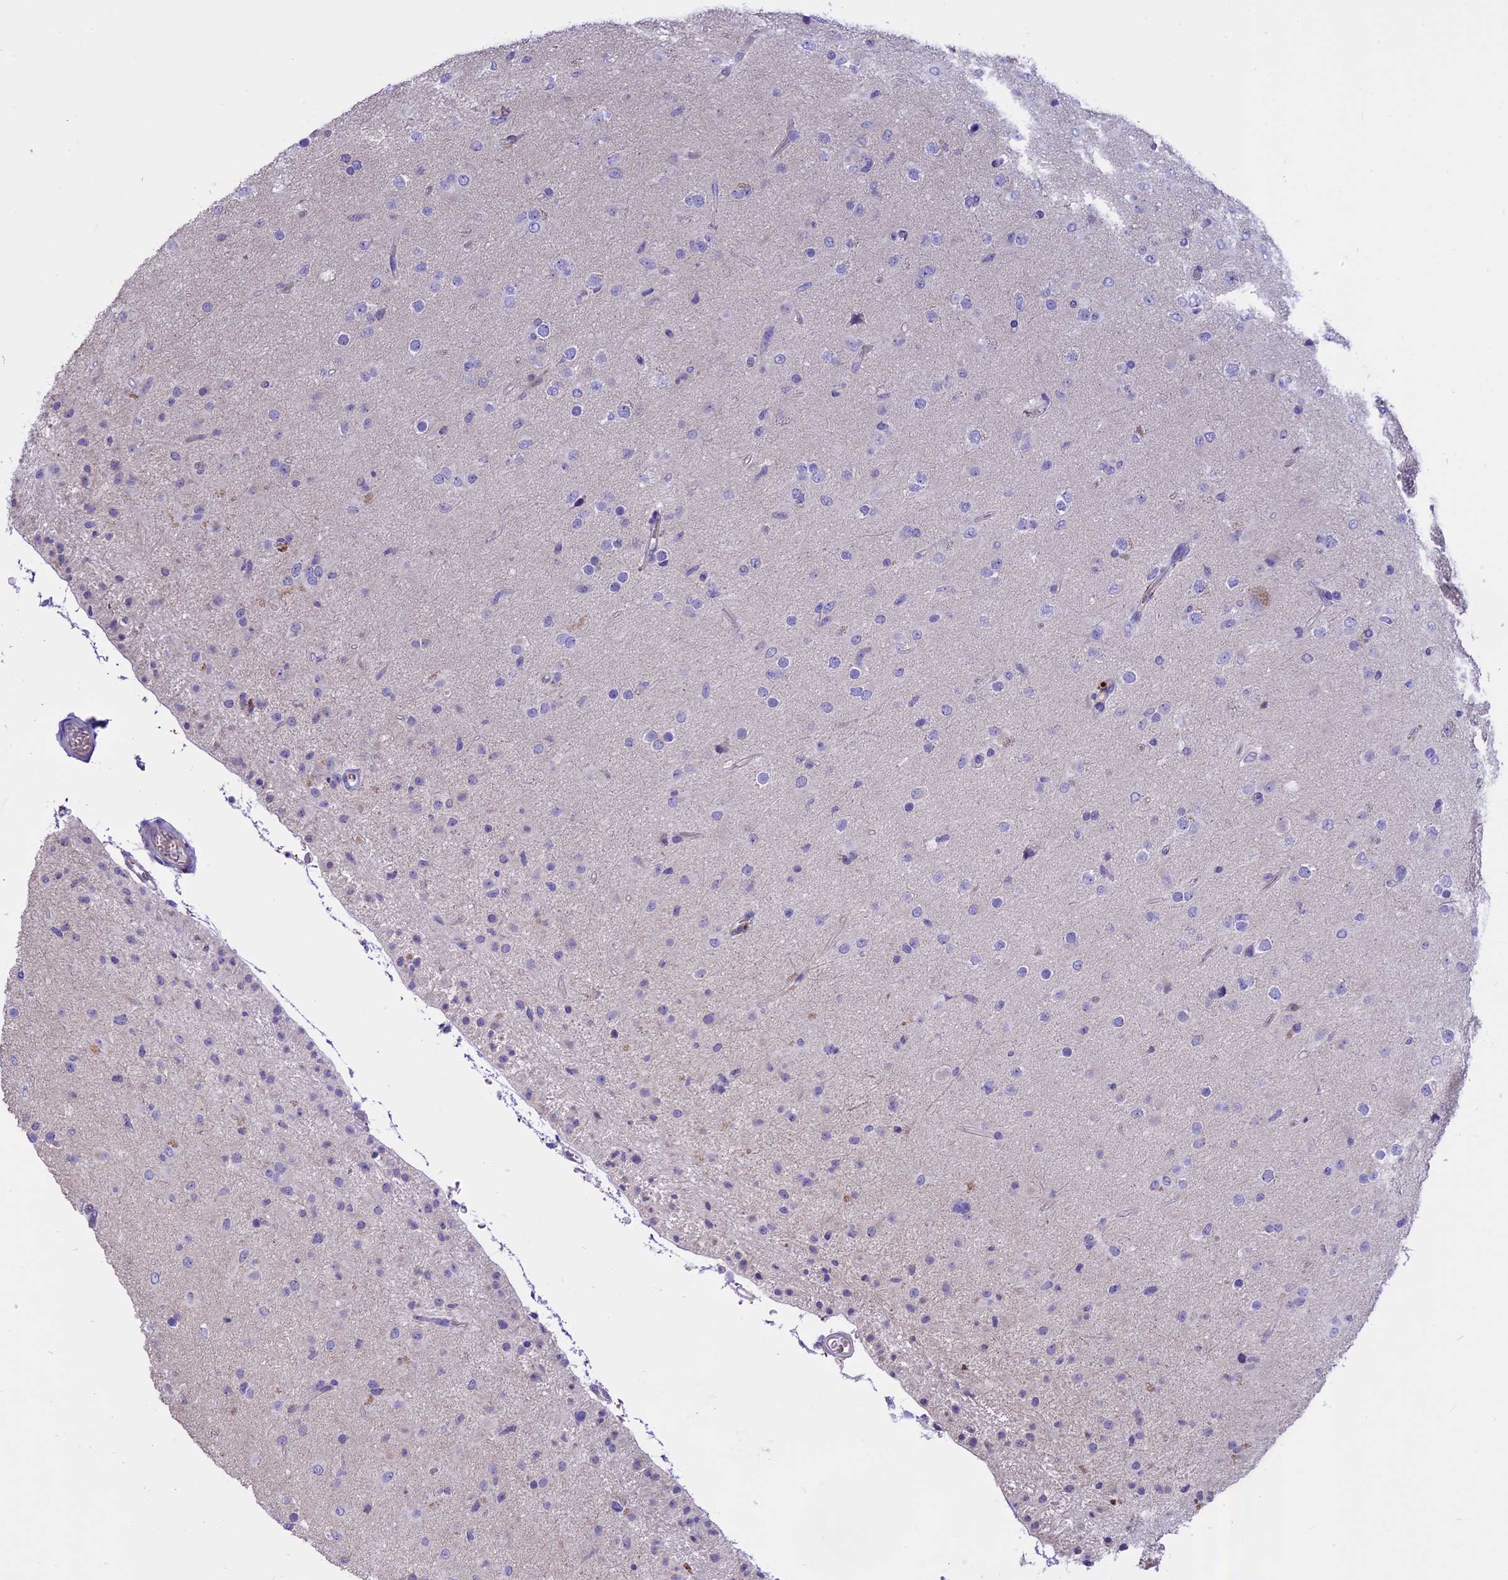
{"staining": {"intensity": "negative", "quantity": "none", "location": "none"}, "tissue": "glioma", "cell_type": "Tumor cells", "image_type": "cancer", "snomed": [{"axis": "morphology", "description": "Glioma, malignant, Low grade"}, {"axis": "topography", "description": "Brain"}], "caption": "Tumor cells are negative for brown protein staining in glioma. Nuclei are stained in blue.", "gene": "WFDC2", "patient": {"sex": "male", "age": 65}}